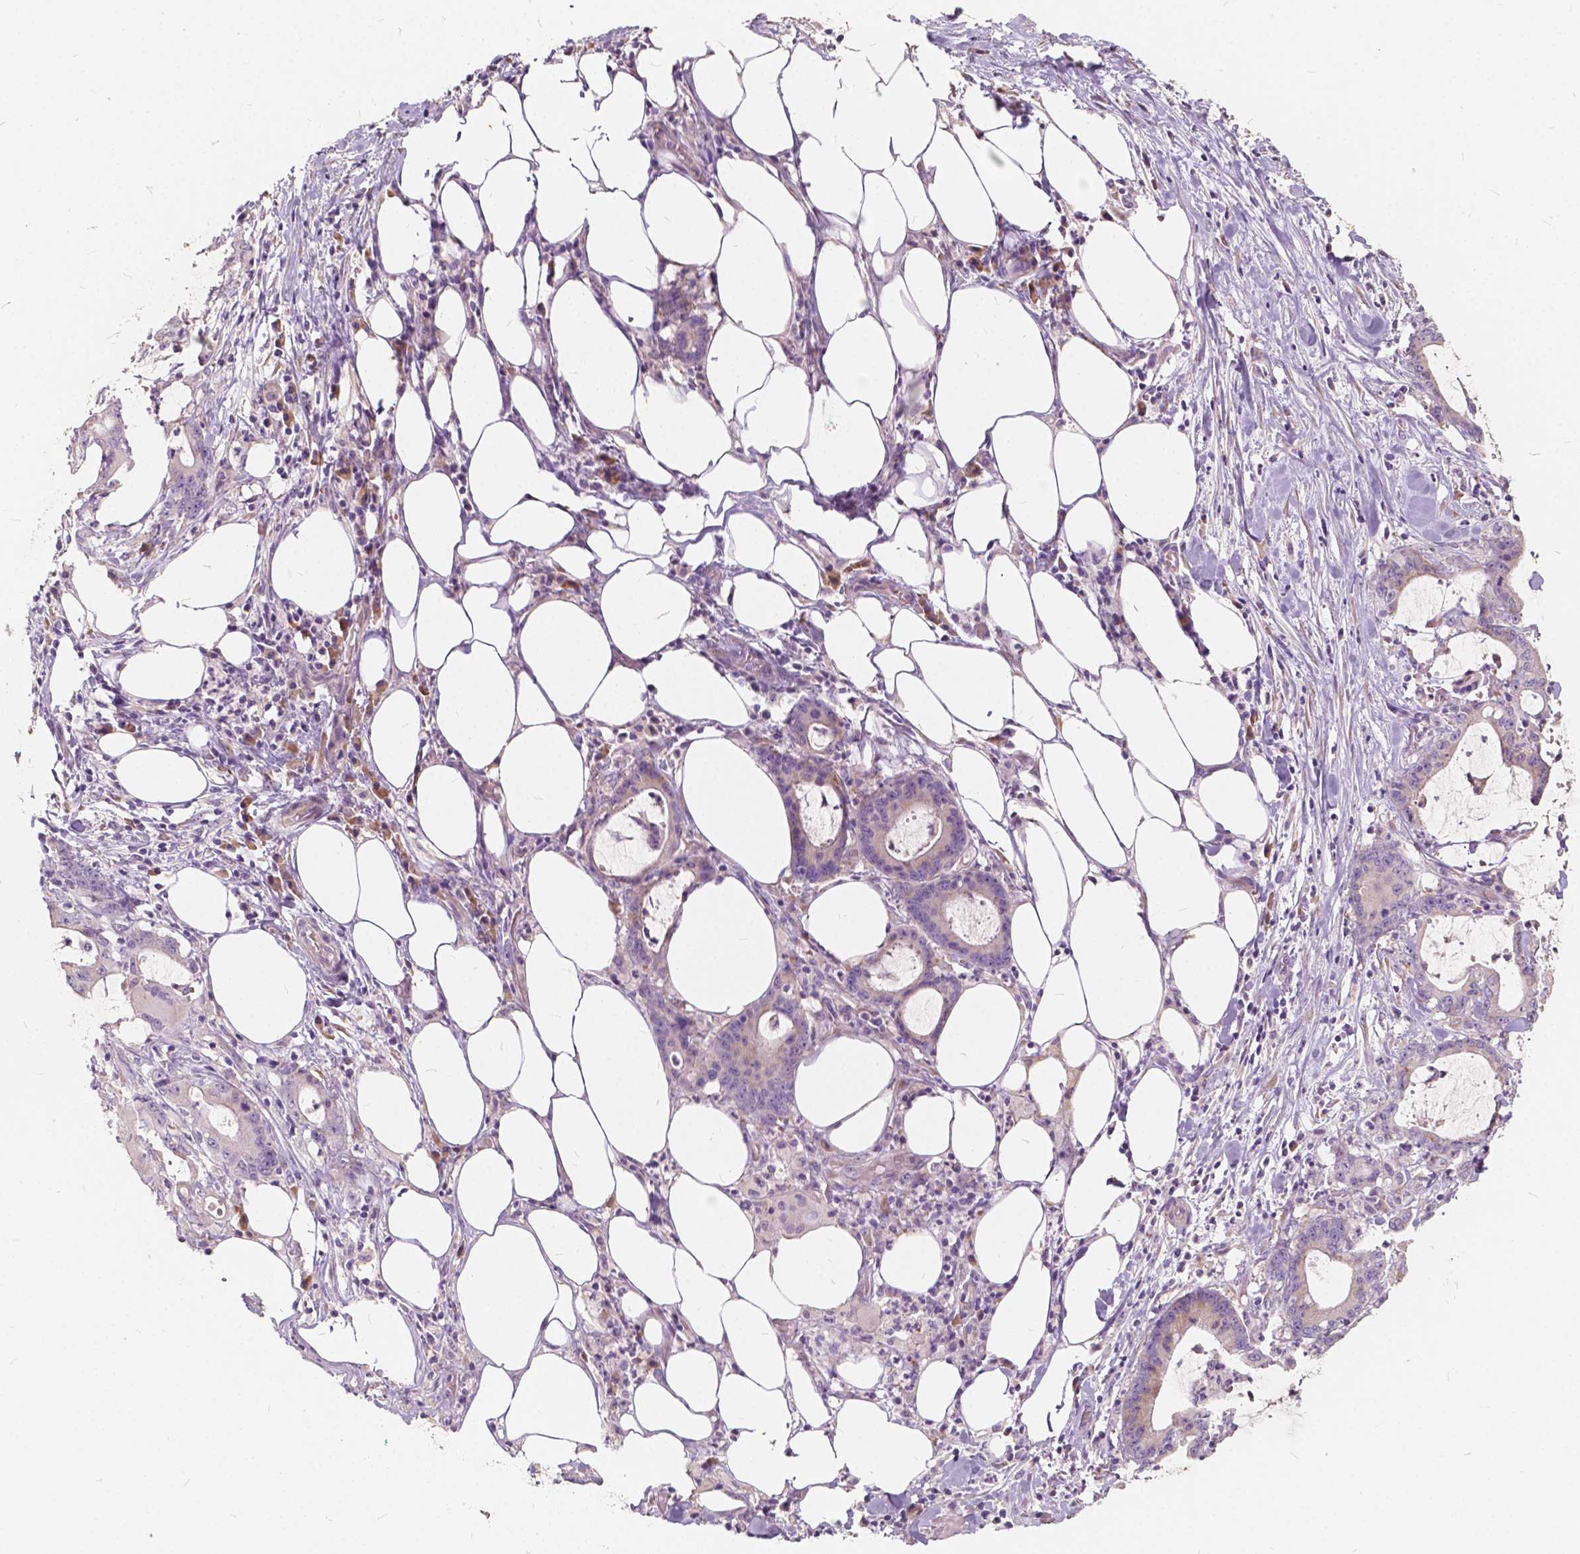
{"staining": {"intensity": "weak", "quantity": "<25%", "location": "cytoplasmic/membranous"}, "tissue": "stomach cancer", "cell_type": "Tumor cells", "image_type": "cancer", "snomed": [{"axis": "morphology", "description": "Adenocarcinoma, NOS"}, {"axis": "topography", "description": "Stomach, upper"}], "caption": "Tumor cells are negative for brown protein staining in stomach cancer.", "gene": "SLC7A8", "patient": {"sex": "male", "age": 68}}